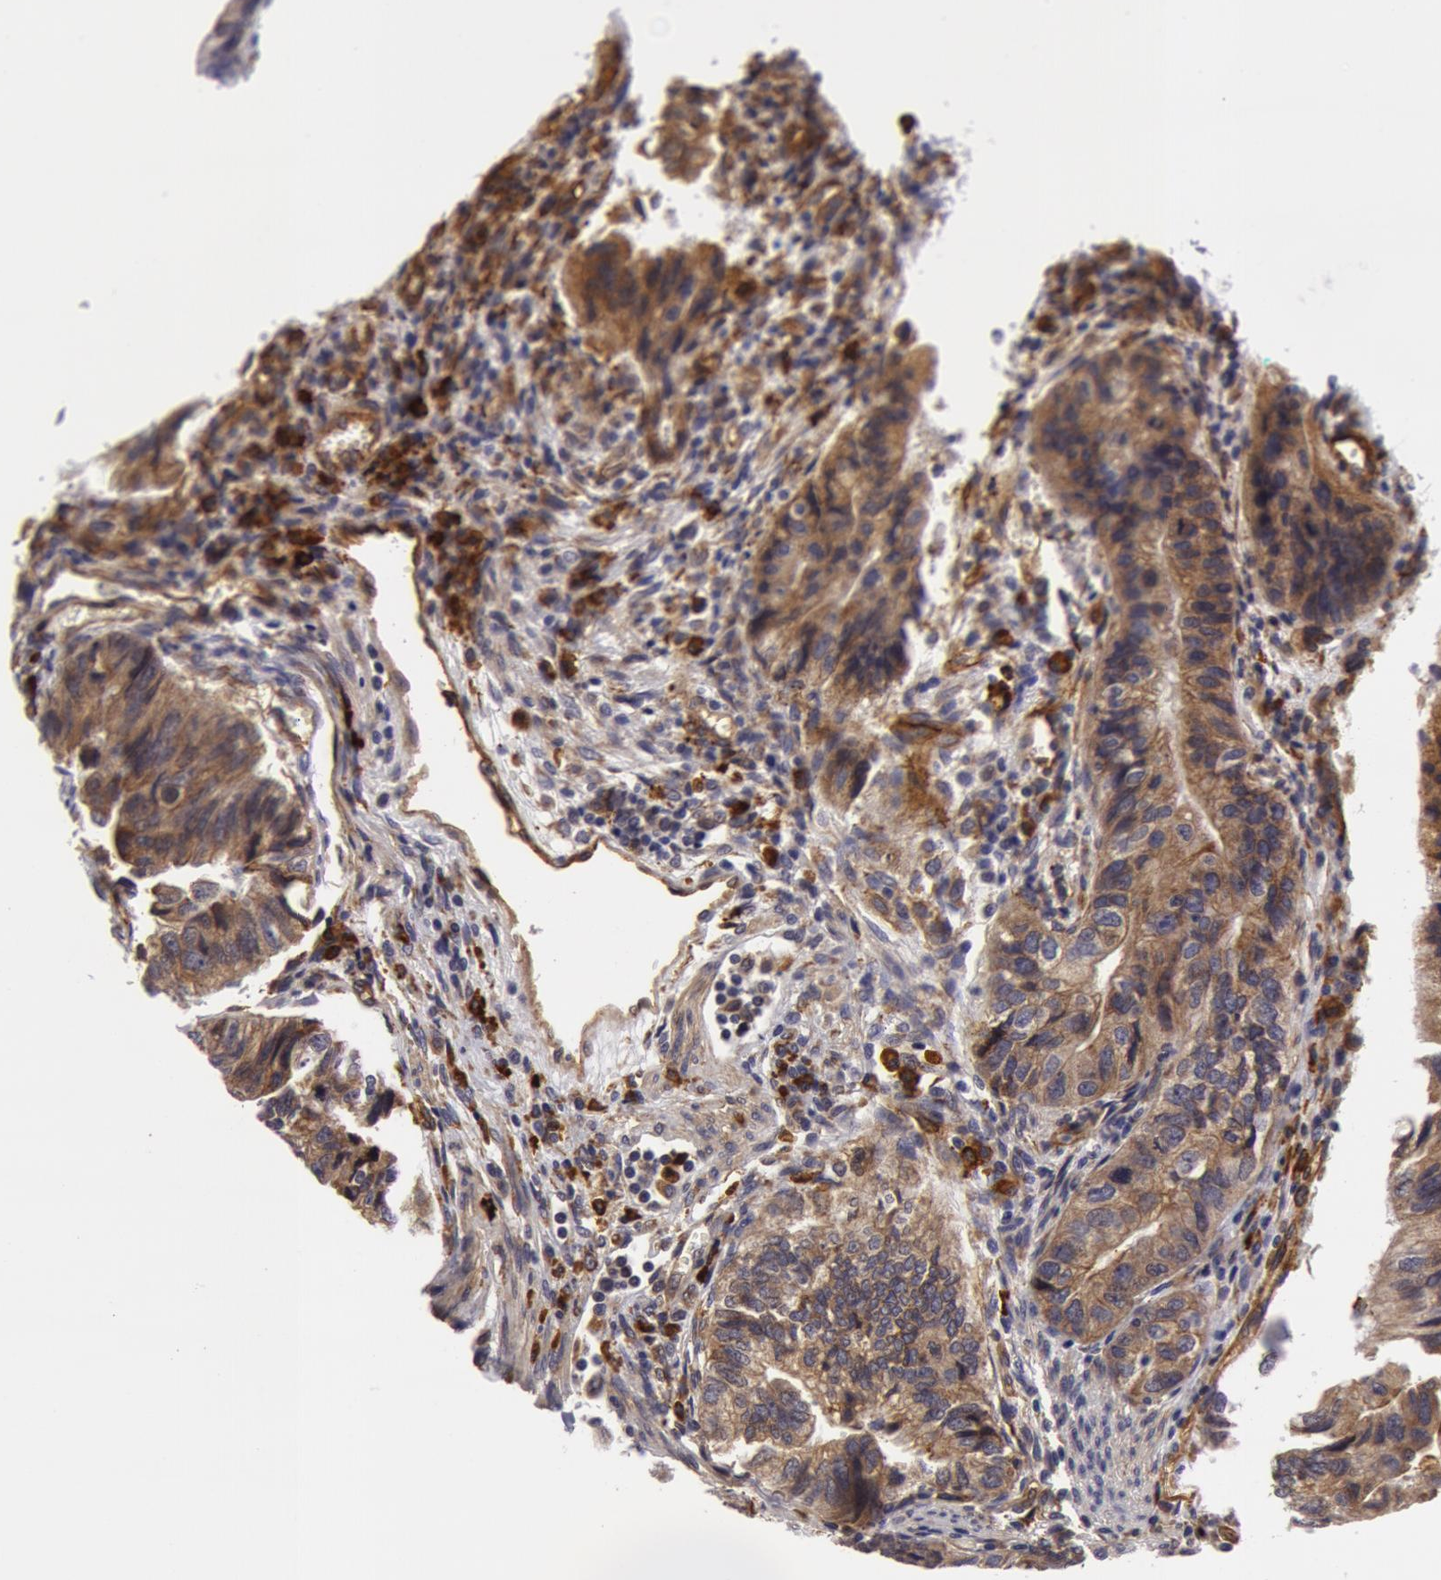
{"staining": {"intensity": "weak", "quantity": ">75%", "location": "cytoplasmic/membranous"}, "tissue": "colorectal cancer", "cell_type": "Tumor cells", "image_type": "cancer", "snomed": [{"axis": "morphology", "description": "Adenocarcinoma, NOS"}, {"axis": "topography", "description": "Colon"}], "caption": "Immunohistochemical staining of human colorectal cancer (adenocarcinoma) demonstrates low levels of weak cytoplasmic/membranous positivity in approximately >75% of tumor cells.", "gene": "IL23A", "patient": {"sex": "female", "age": 11}}